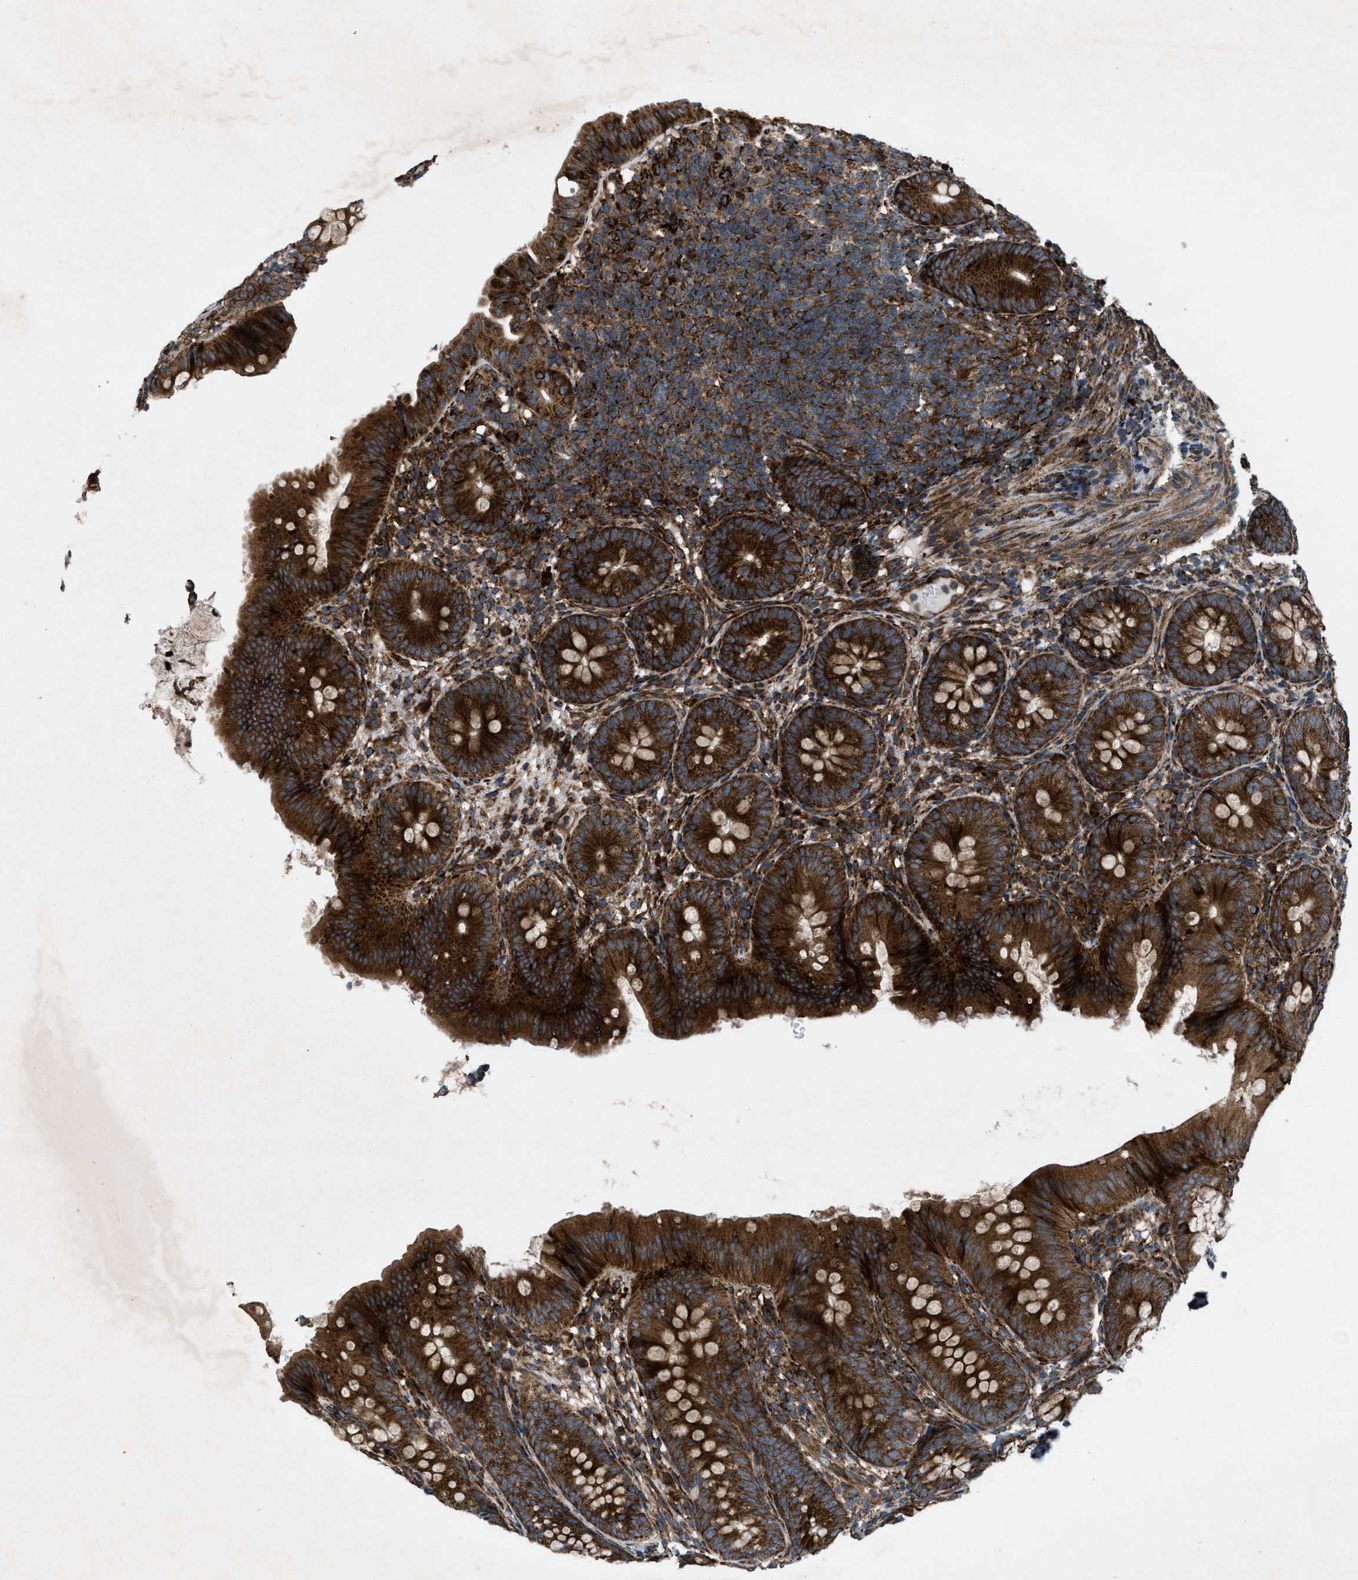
{"staining": {"intensity": "strong", "quantity": ">75%", "location": "cytoplasmic/membranous"}, "tissue": "appendix", "cell_type": "Glandular cells", "image_type": "normal", "snomed": [{"axis": "morphology", "description": "Normal tissue, NOS"}, {"axis": "topography", "description": "Appendix"}], "caption": "Immunohistochemical staining of benign appendix exhibits strong cytoplasmic/membranous protein expression in approximately >75% of glandular cells. Immunohistochemistry (ihc) stains the protein in brown and the nuclei are stained blue.", "gene": "PER3", "patient": {"sex": "male", "age": 1}}